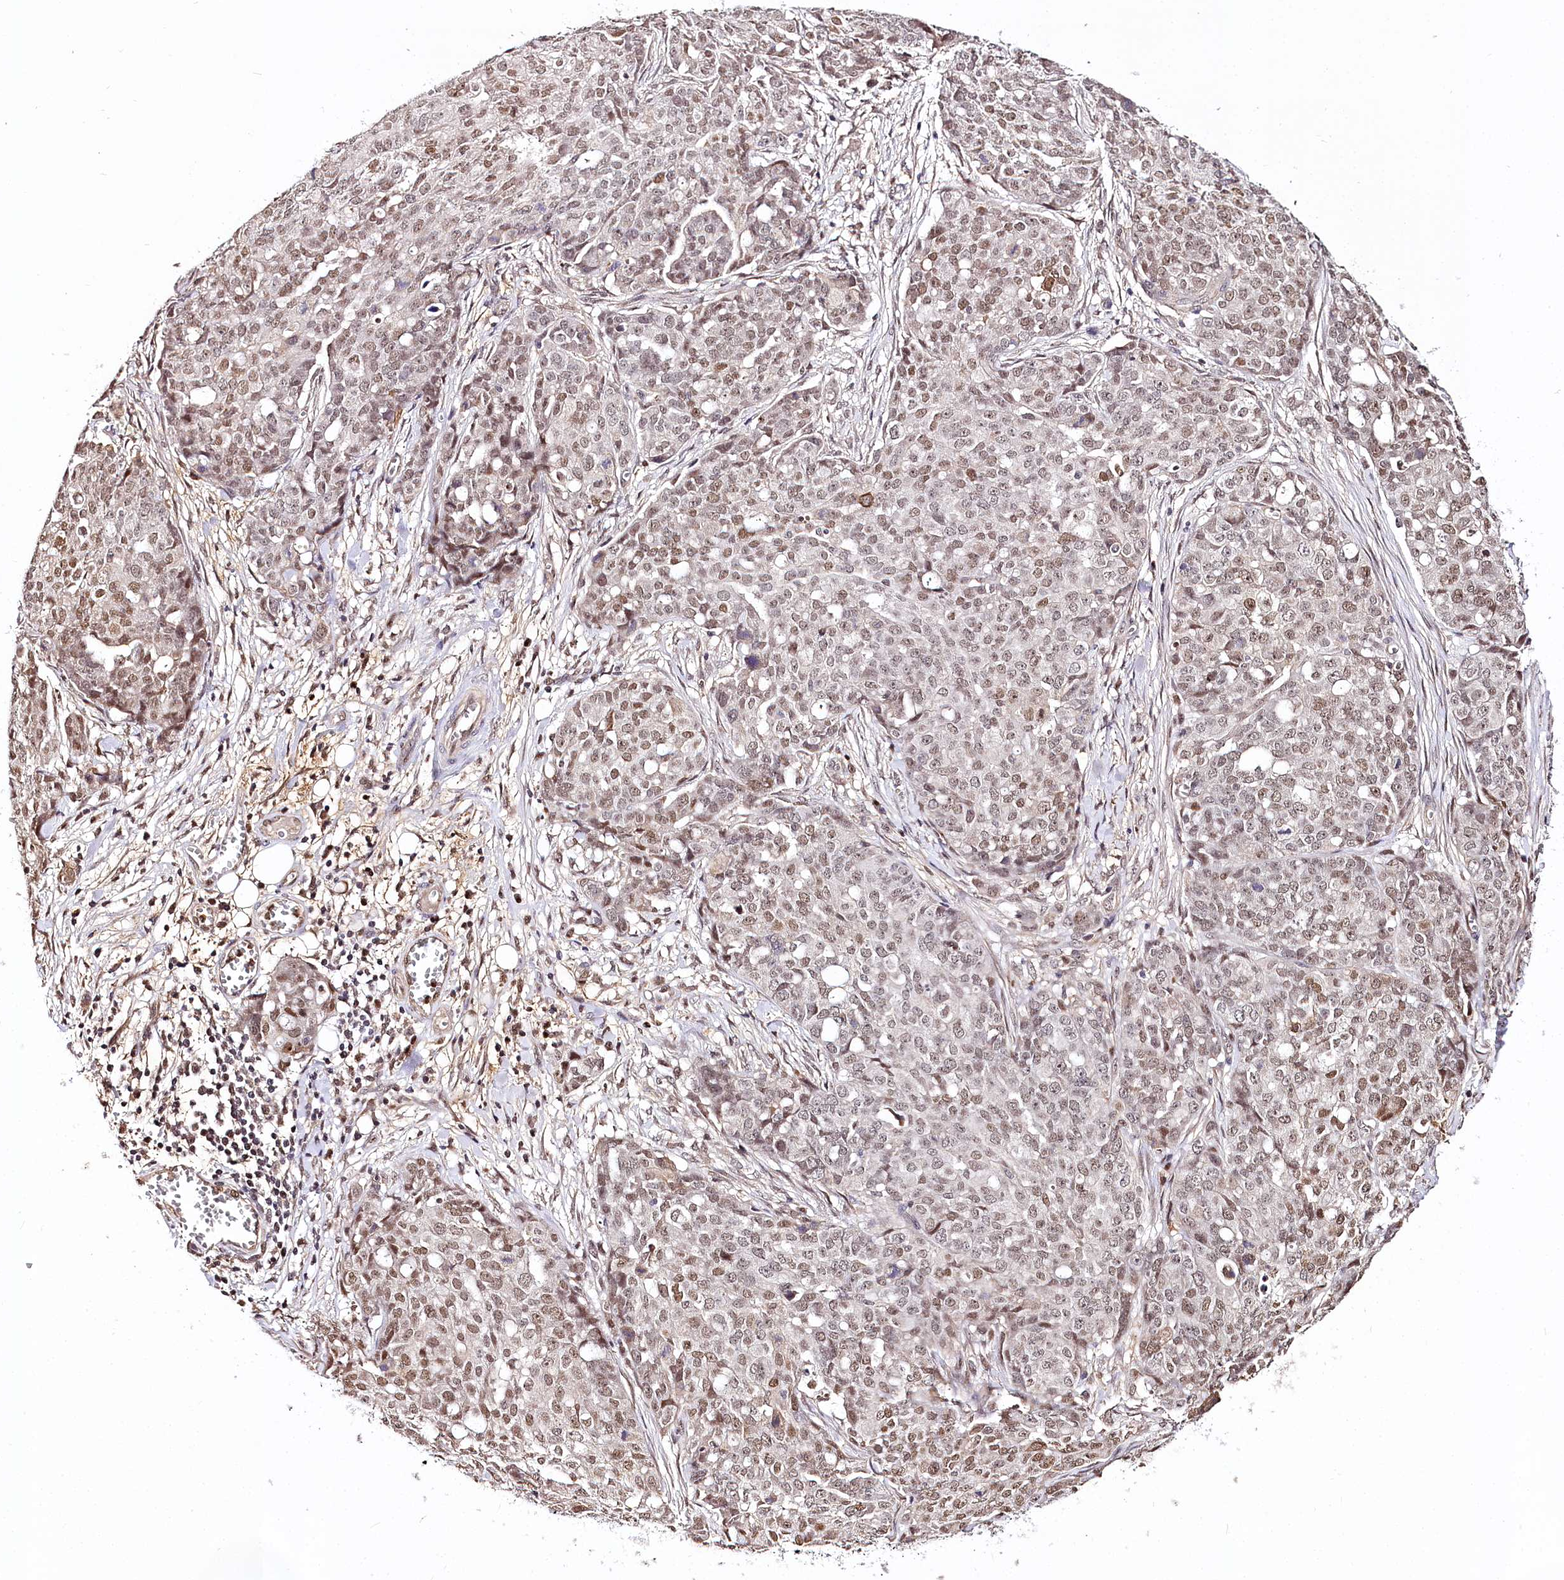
{"staining": {"intensity": "weak", "quantity": ">75%", "location": "nuclear"}, "tissue": "ovarian cancer", "cell_type": "Tumor cells", "image_type": "cancer", "snomed": [{"axis": "morphology", "description": "Cystadenocarcinoma, serous, NOS"}, {"axis": "topography", "description": "Soft tissue"}, {"axis": "topography", "description": "Ovary"}], "caption": "Immunohistochemical staining of ovarian cancer reveals weak nuclear protein expression in approximately >75% of tumor cells.", "gene": "GNL3L", "patient": {"sex": "female", "age": 57}}